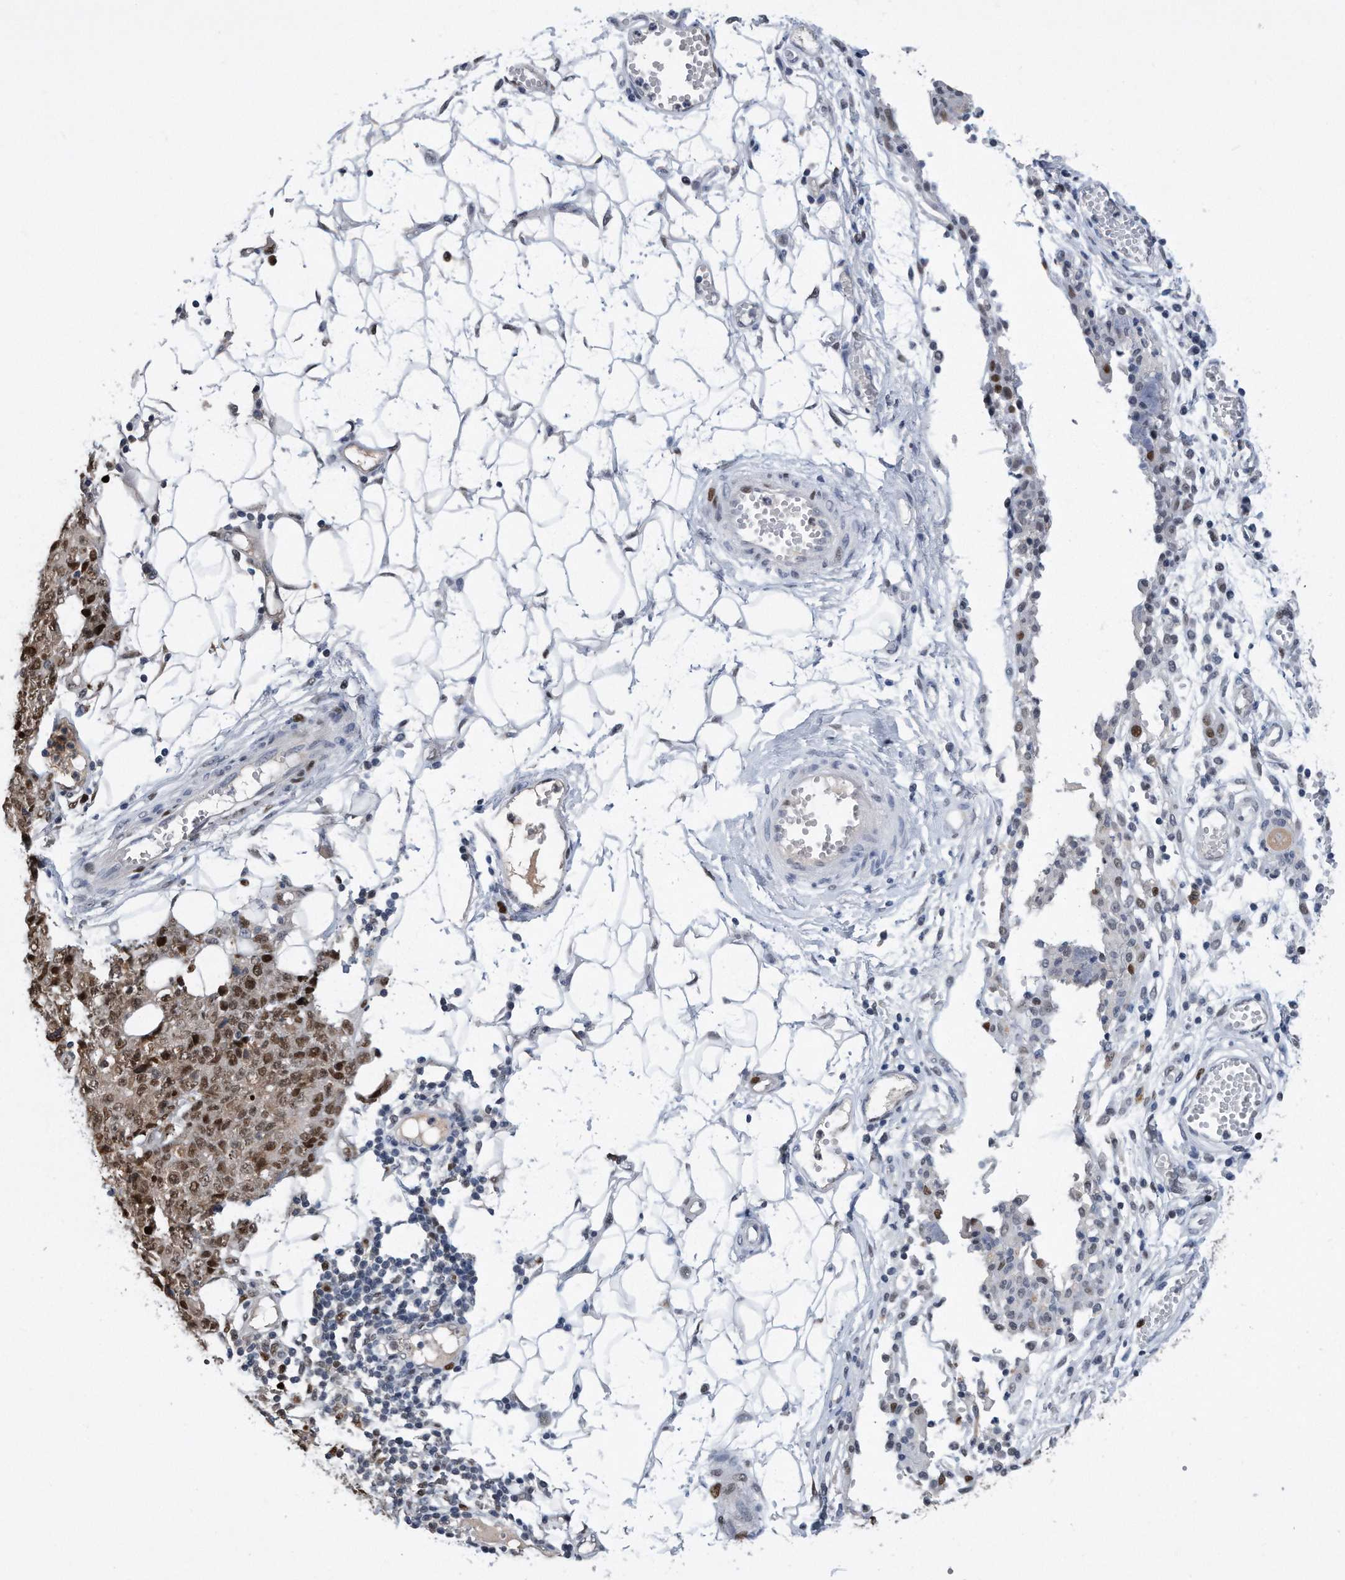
{"staining": {"intensity": "moderate", "quantity": ">75%", "location": "nuclear"}, "tissue": "ovarian cancer", "cell_type": "Tumor cells", "image_type": "cancer", "snomed": [{"axis": "morphology", "description": "Carcinoma, endometroid"}, {"axis": "topography", "description": "Ovary"}], "caption": "Human ovarian endometroid carcinoma stained for a protein (brown) exhibits moderate nuclear positive staining in about >75% of tumor cells.", "gene": "PCNA", "patient": {"sex": "female", "age": 42}}